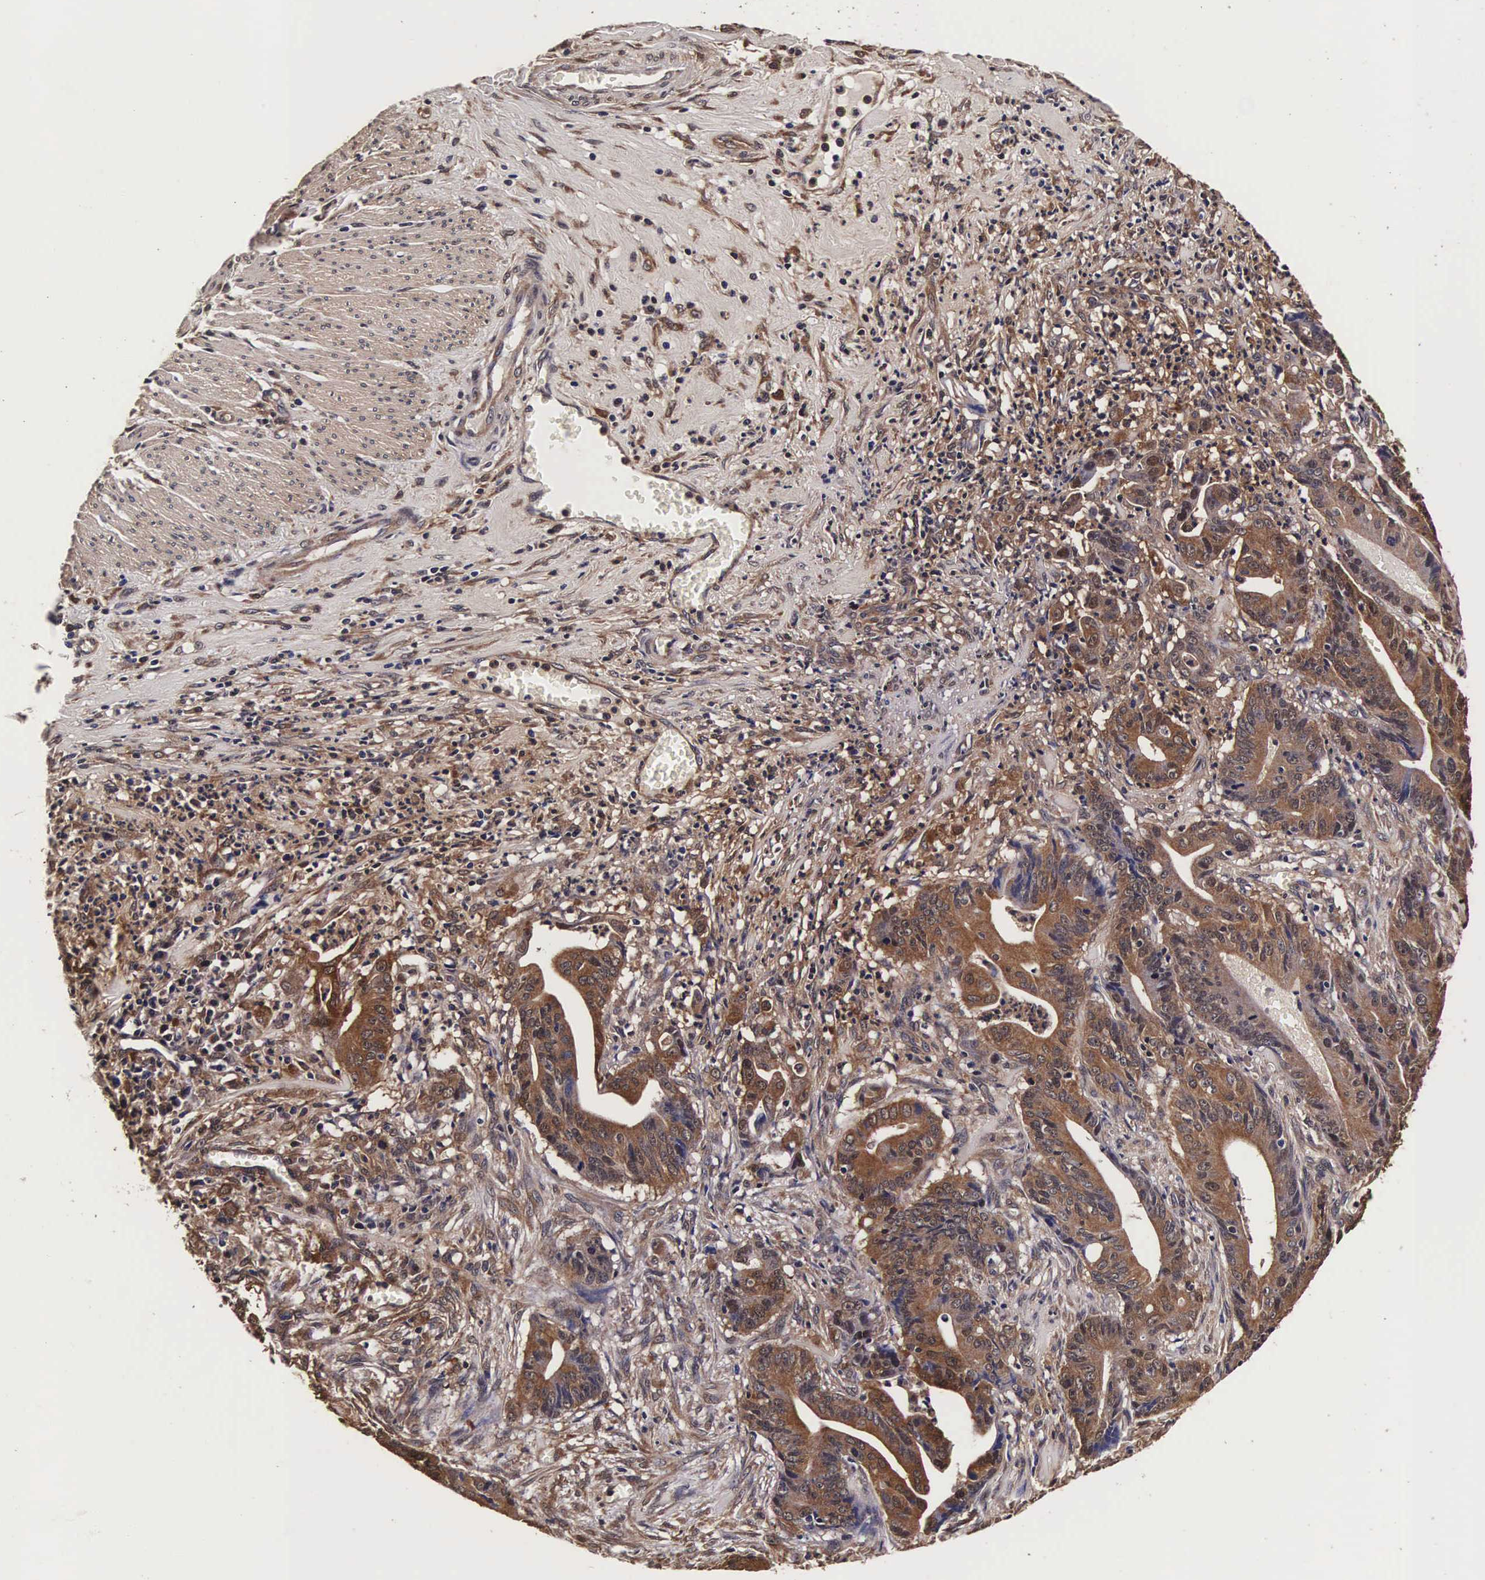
{"staining": {"intensity": "strong", "quantity": ">75%", "location": "cytoplasmic/membranous,nuclear"}, "tissue": "stomach cancer", "cell_type": "Tumor cells", "image_type": "cancer", "snomed": [{"axis": "morphology", "description": "Adenocarcinoma, NOS"}, {"axis": "topography", "description": "Stomach, lower"}], "caption": "Human stomach cancer stained with a brown dye exhibits strong cytoplasmic/membranous and nuclear positive expression in about >75% of tumor cells.", "gene": "TECPR2", "patient": {"sex": "female", "age": 86}}